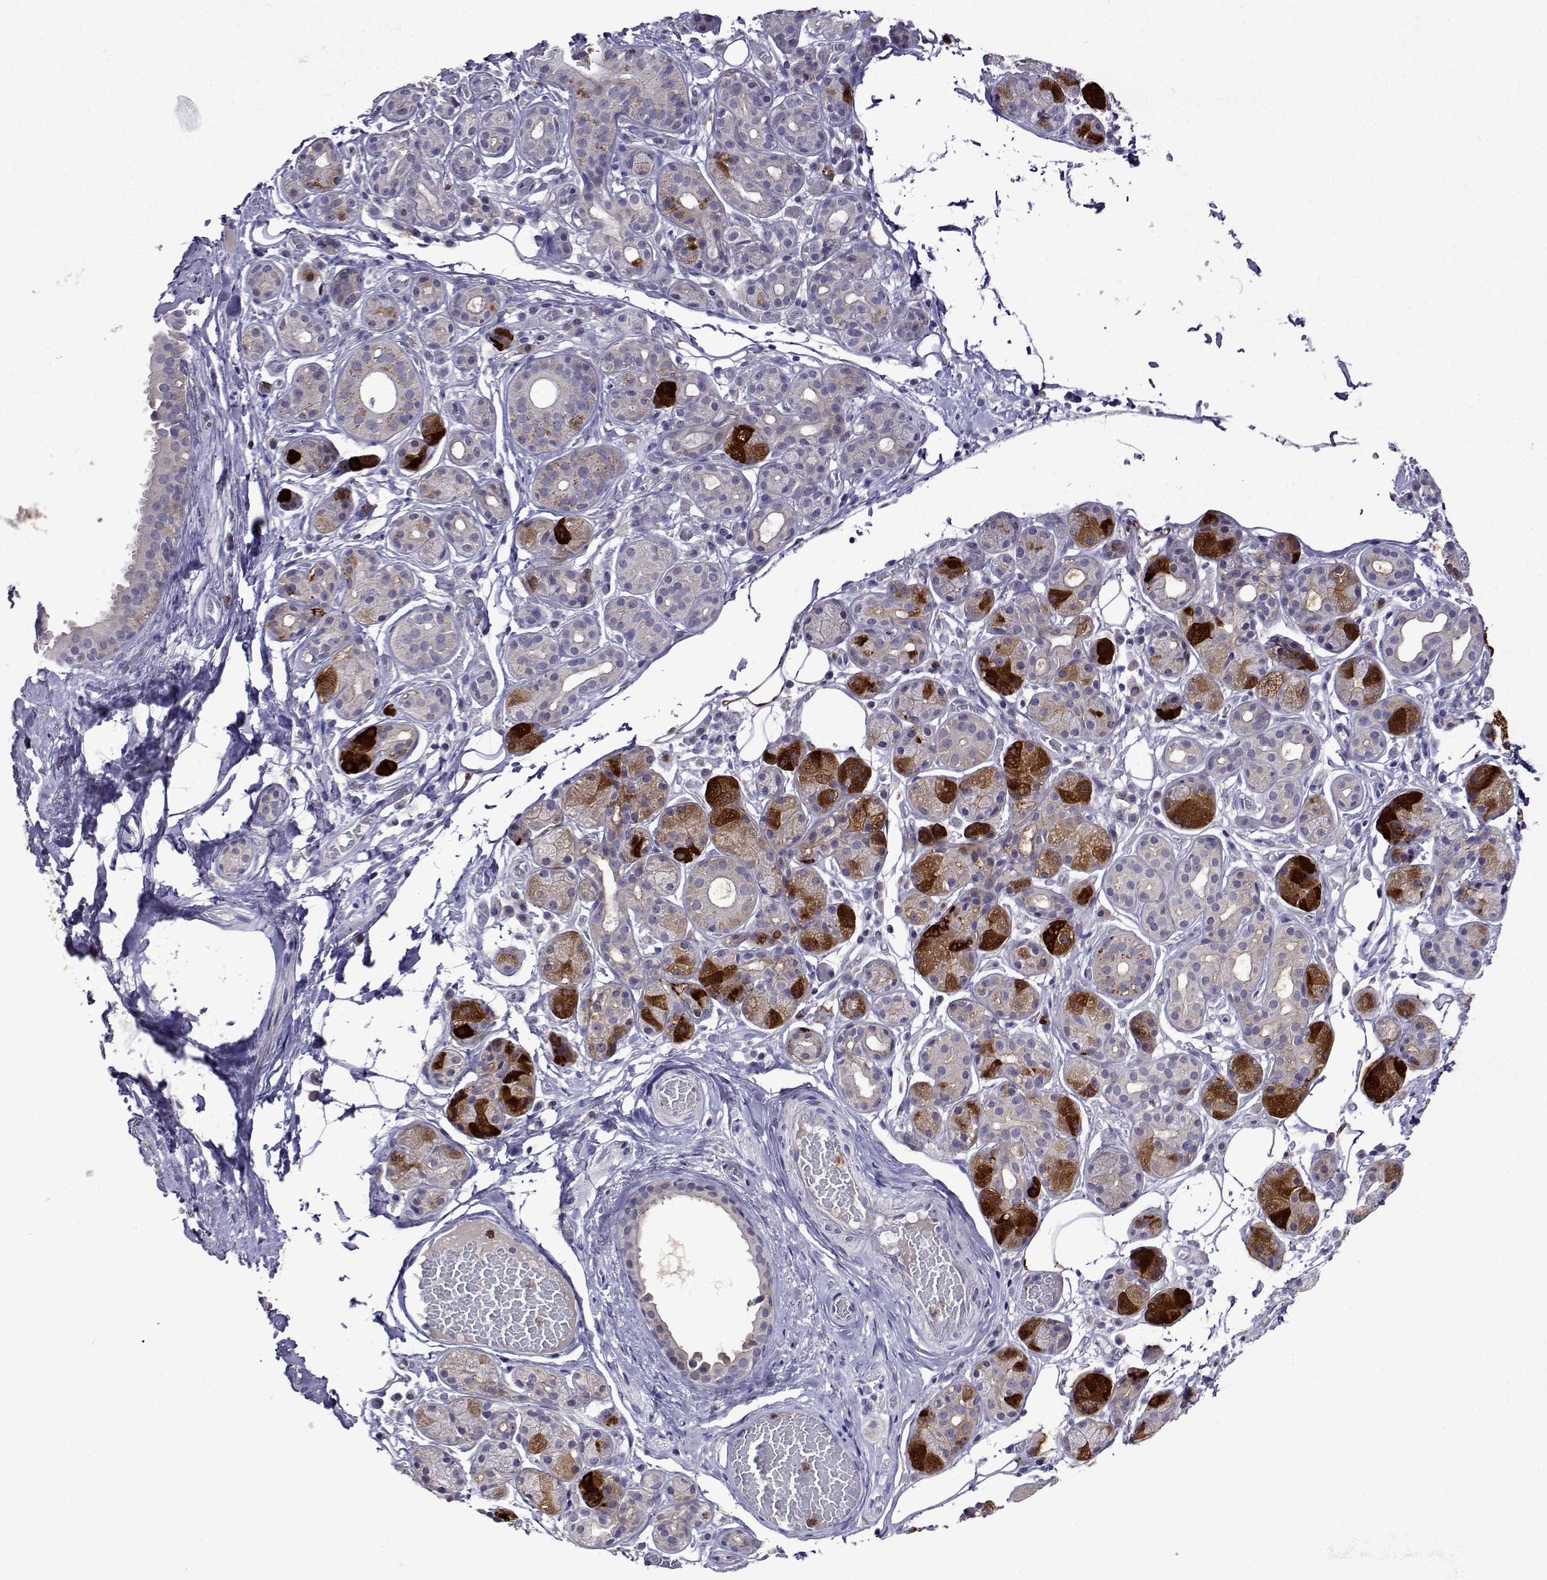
{"staining": {"intensity": "strong", "quantity": "25%-75%", "location": "cytoplasmic/membranous"}, "tissue": "salivary gland", "cell_type": "Glandular cells", "image_type": "normal", "snomed": [{"axis": "morphology", "description": "Normal tissue, NOS"}, {"axis": "topography", "description": "Salivary gland"}, {"axis": "topography", "description": "Peripheral nerve tissue"}], "caption": "A high amount of strong cytoplasmic/membranous expression is seen in about 25%-75% of glandular cells in unremarkable salivary gland.", "gene": "SULT2A1", "patient": {"sex": "male", "age": 71}}